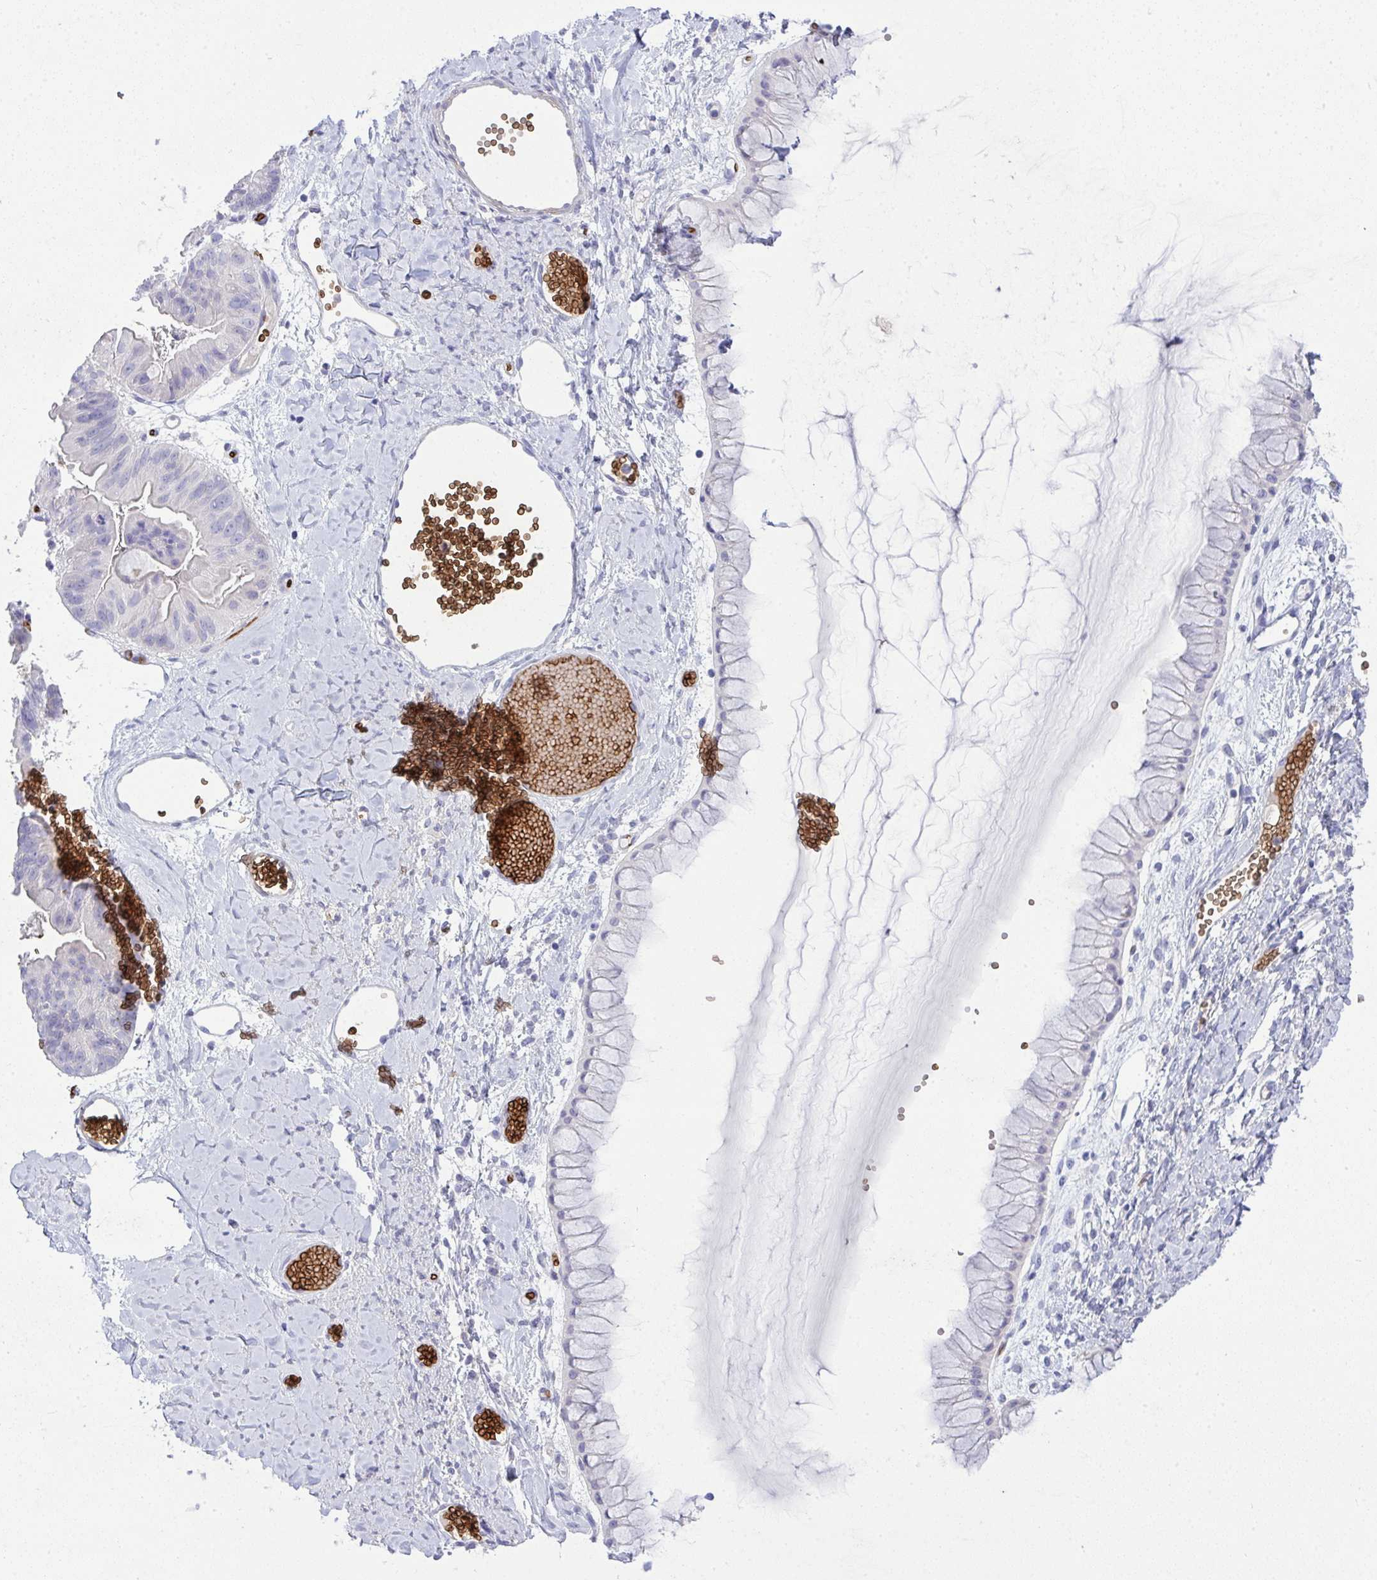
{"staining": {"intensity": "negative", "quantity": "none", "location": "none"}, "tissue": "ovarian cancer", "cell_type": "Tumor cells", "image_type": "cancer", "snomed": [{"axis": "morphology", "description": "Cystadenocarcinoma, mucinous, NOS"}, {"axis": "topography", "description": "Ovary"}], "caption": "This is an immunohistochemistry (IHC) histopathology image of ovarian cancer. There is no expression in tumor cells.", "gene": "SPTB", "patient": {"sex": "female", "age": 61}}